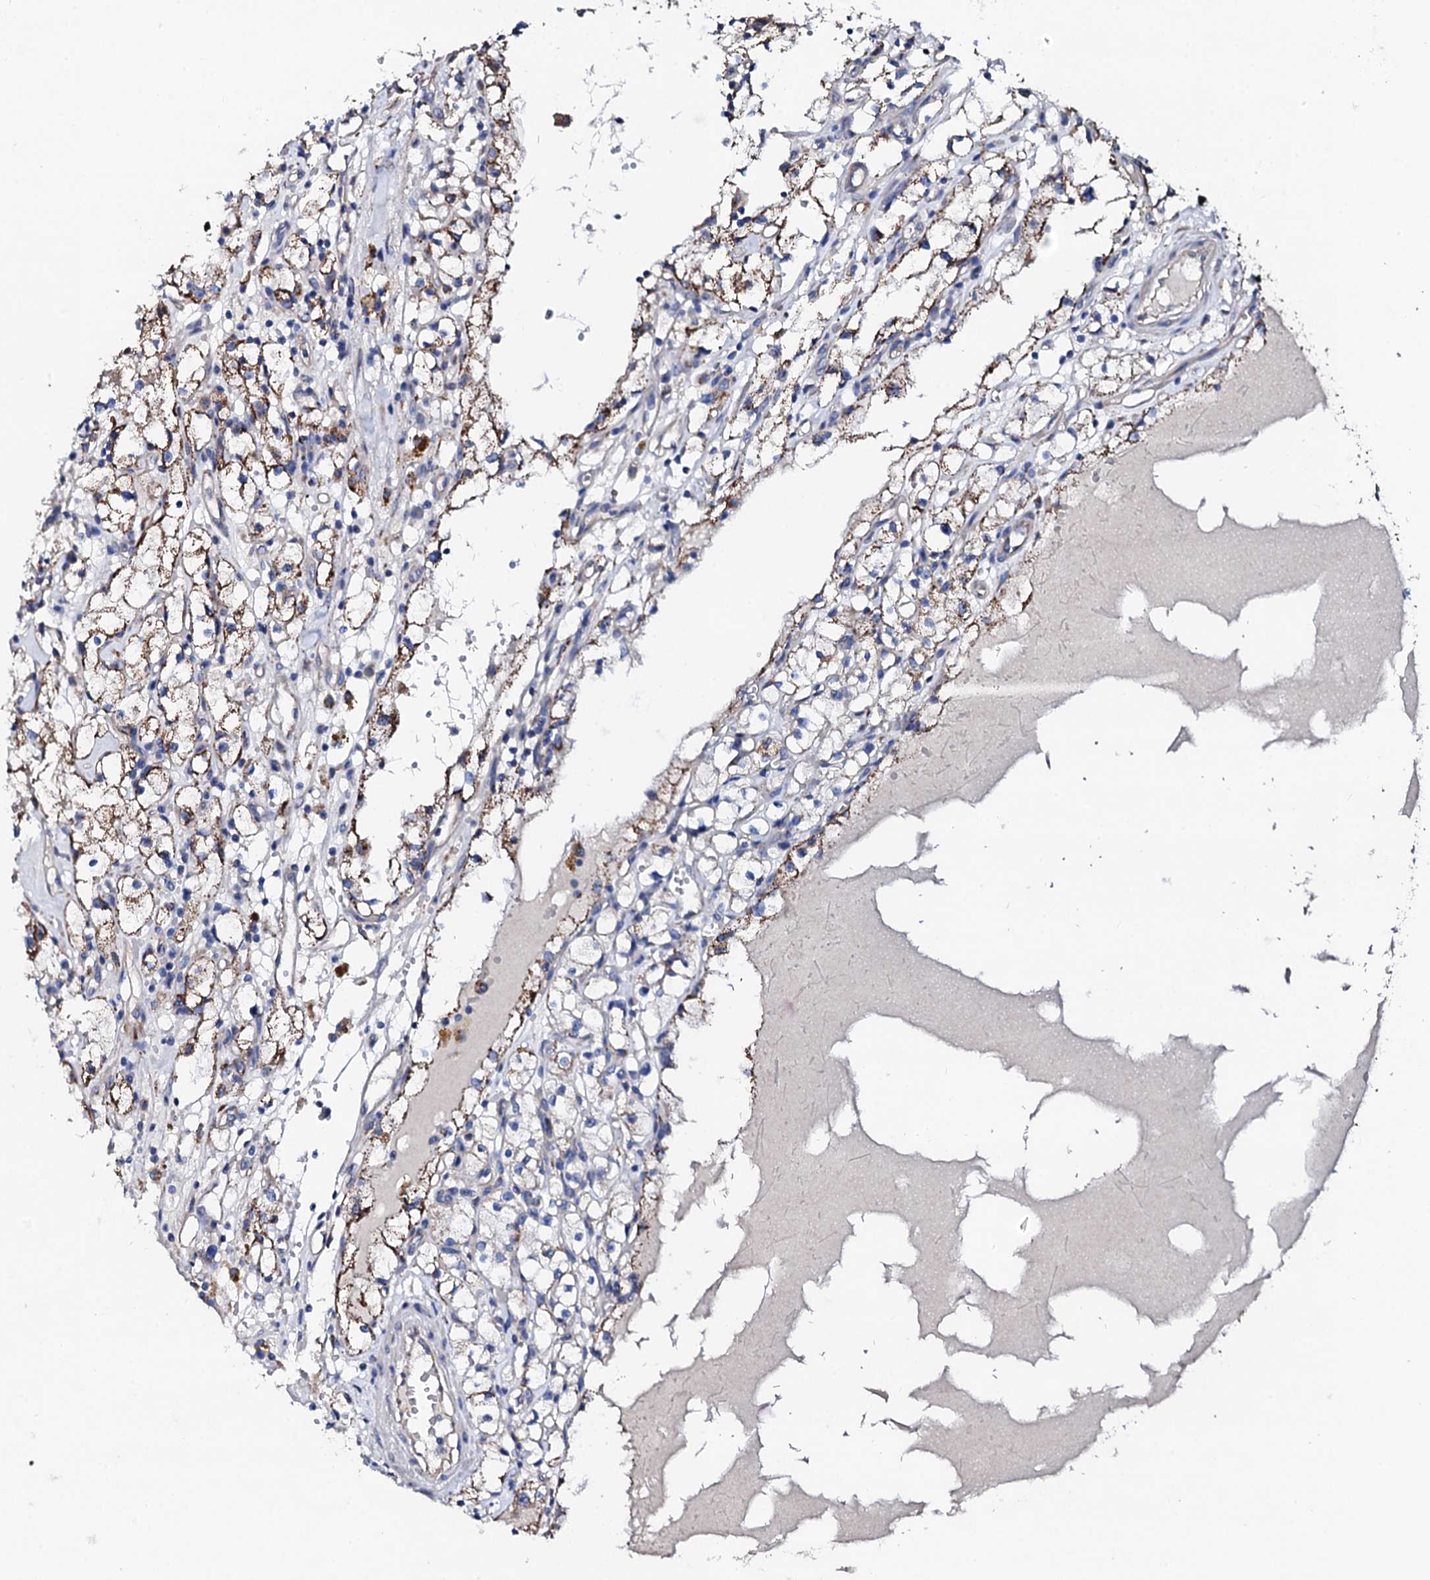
{"staining": {"intensity": "moderate", "quantity": "<25%", "location": "cytoplasmic/membranous"}, "tissue": "renal cancer", "cell_type": "Tumor cells", "image_type": "cancer", "snomed": [{"axis": "morphology", "description": "Adenocarcinoma, NOS"}, {"axis": "topography", "description": "Kidney"}], "caption": "The photomicrograph displays staining of adenocarcinoma (renal), revealing moderate cytoplasmic/membranous protein expression (brown color) within tumor cells.", "gene": "KLHL32", "patient": {"sex": "male", "age": 56}}